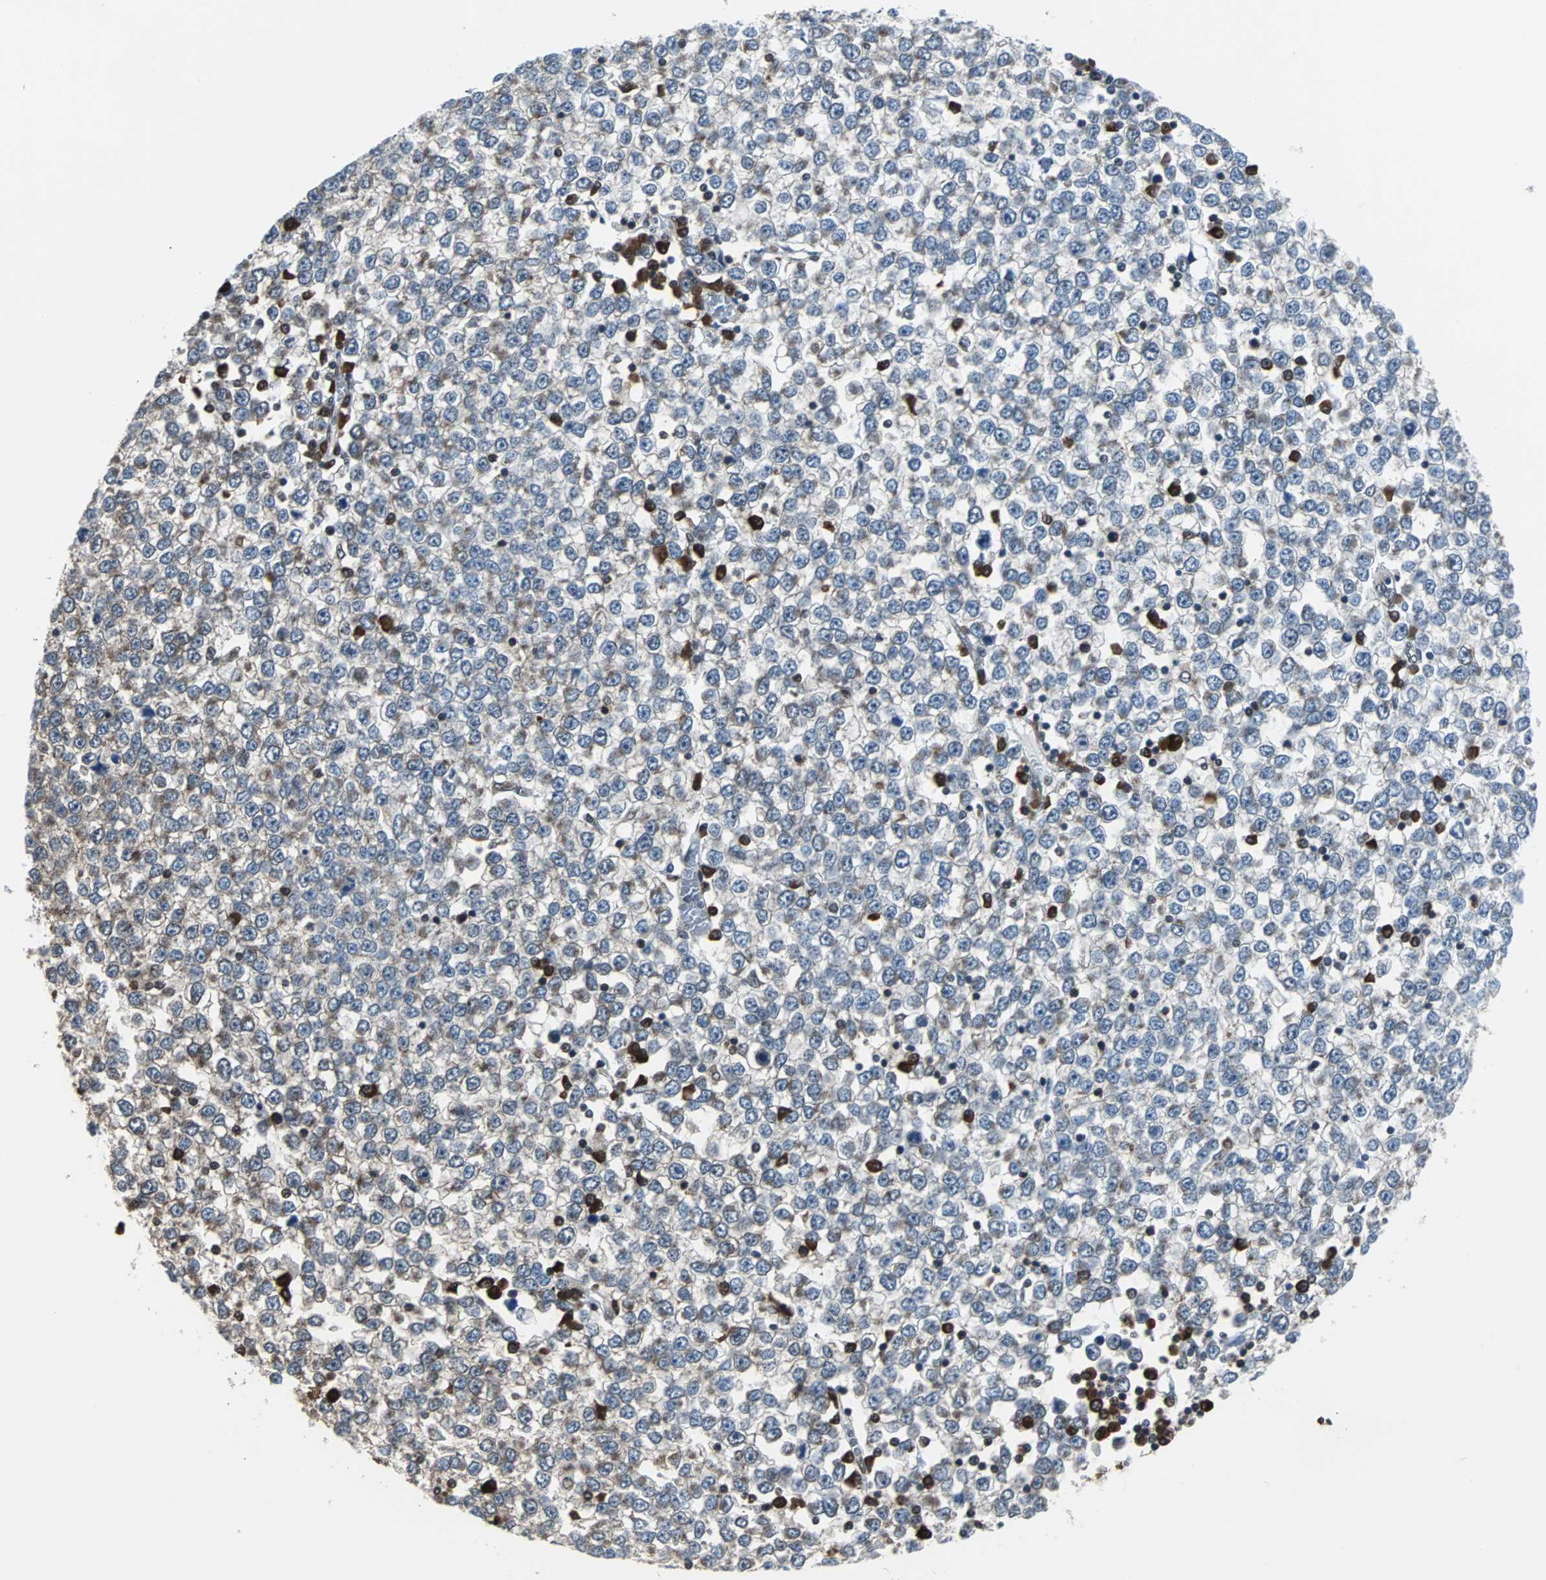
{"staining": {"intensity": "negative", "quantity": "none", "location": "none"}, "tissue": "testis cancer", "cell_type": "Tumor cells", "image_type": "cancer", "snomed": [{"axis": "morphology", "description": "Seminoma, NOS"}, {"axis": "topography", "description": "Testis"}], "caption": "Histopathology image shows no significant protein staining in tumor cells of testis seminoma. Brightfield microscopy of immunohistochemistry stained with DAB (3,3'-diaminobenzidine) (brown) and hematoxylin (blue), captured at high magnification.", "gene": "VCP", "patient": {"sex": "male", "age": 65}}